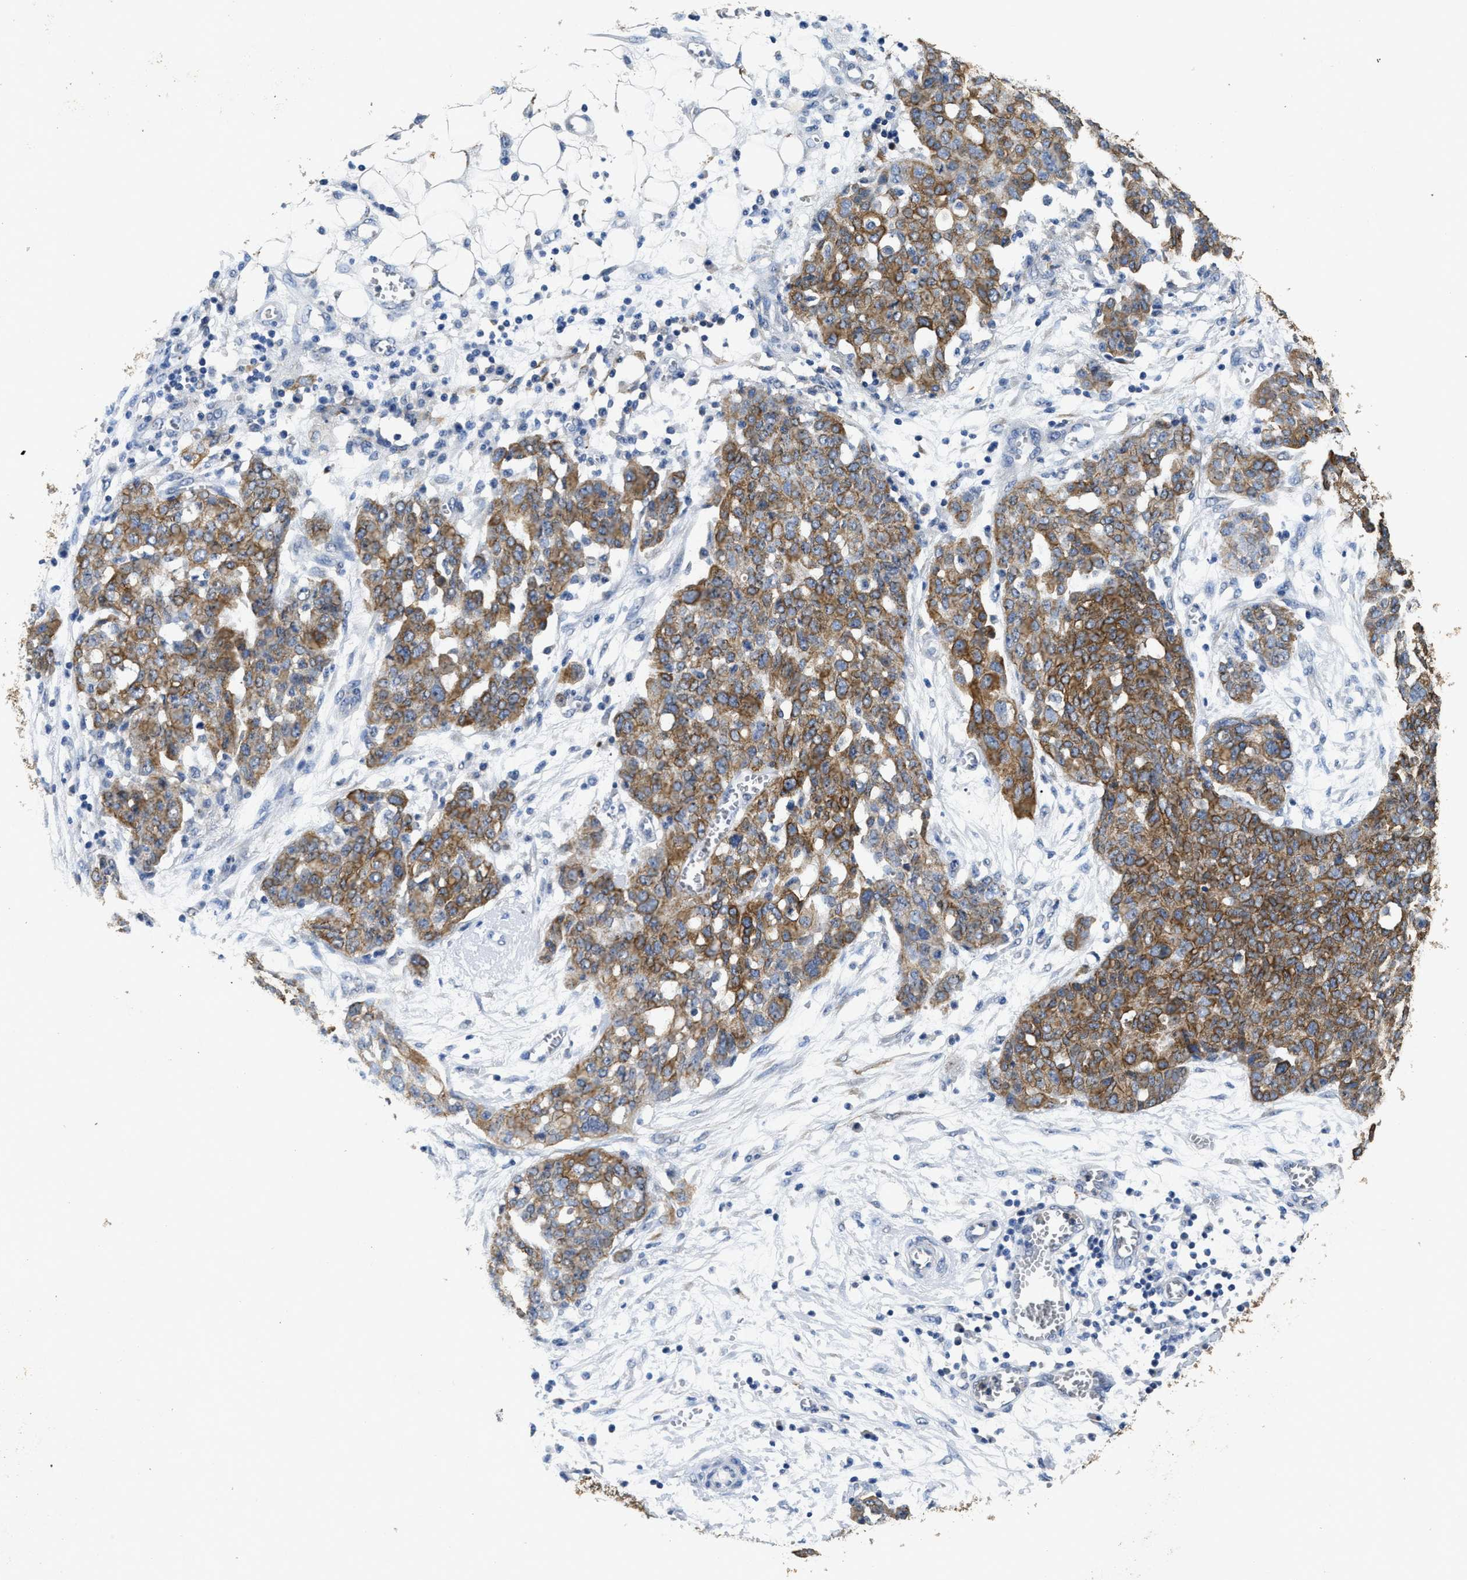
{"staining": {"intensity": "moderate", "quantity": ">75%", "location": "cytoplasmic/membranous"}, "tissue": "ovarian cancer", "cell_type": "Tumor cells", "image_type": "cancer", "snomed": [{"axis": "morphology", "description": "Cystadenocarcinoma, serous, NOS"}, {"axis": "topography", "description": "Soft tissue"}, {"axis": "topography", "description": "Ovary"}], "caption": "The photomicrograph shows staining of ovarian cancer, revealing moderate cytoplasmic/membranous protein expression (brown color) within tumor cells.", "gene": "CTNNA1", "patient": {"sex": "female", "age": 57}}